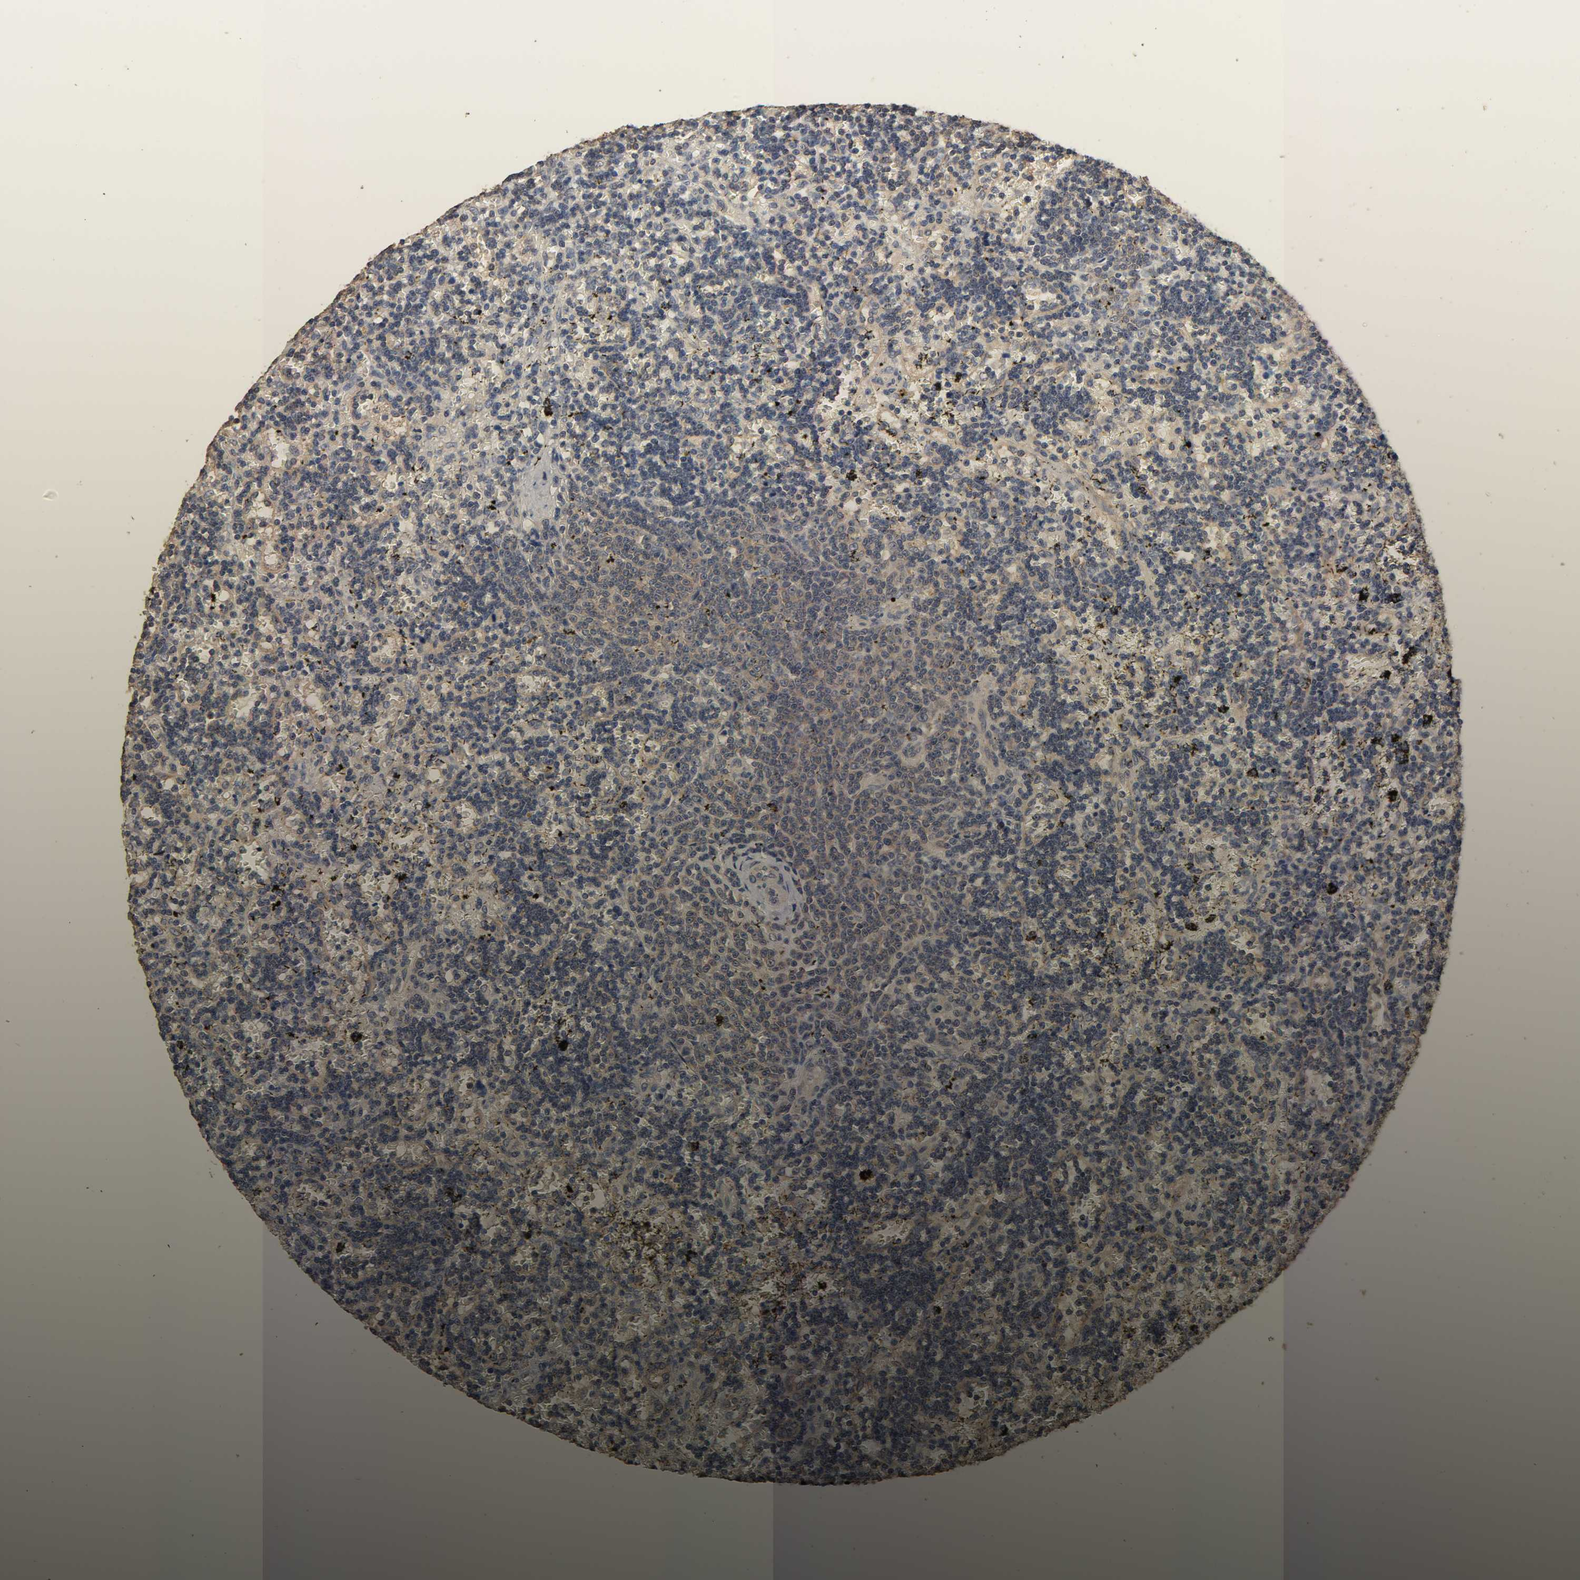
{"staining": {"intensity": "weak", "quantity": ">75%", "location": "cytoplasmic/membranous"}, "tissue": "lymphoma", "cell_type": "Tumor cells", "image_type": "cancer", "snomed": [{"axis": "morphology", "description": "Malignant lymphoma, non-Hodgkin's type, Low grade"}, {"axis": "topography", "description": "Spleen"}], "caption": "The immunohistochemical stain labels weak cytoplasmic/membranous expression in tumor cells of malignant lymphoma, non-Hodgkin's type (low-grade) tissue.", "gene": "ARHGEF7", "patient": {"sex": "male", "age": 60}}